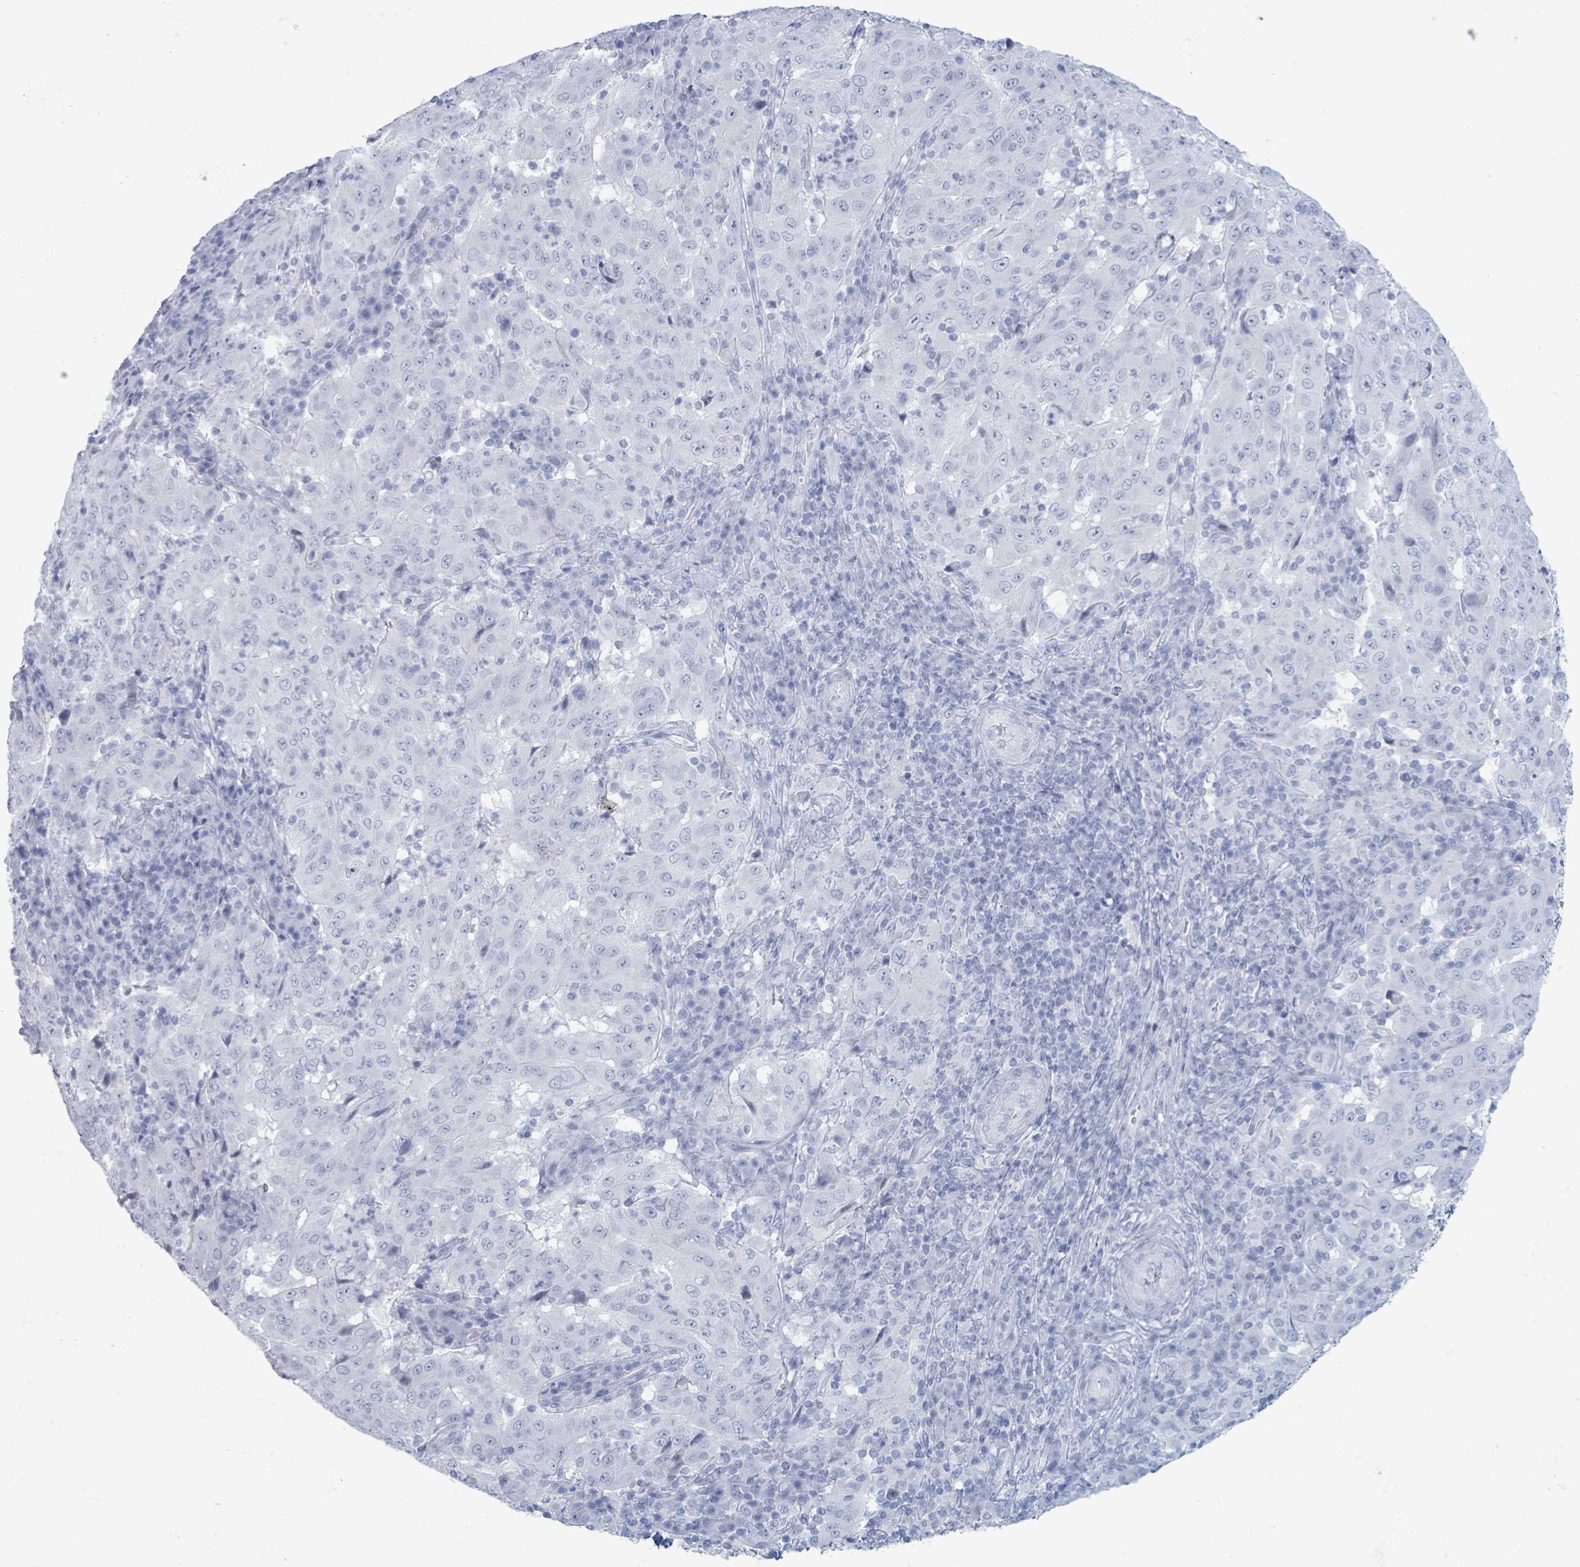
{"staining": {"intensity": "negative", "quantity": "none", "location": "none"}, "tissue": "pancreatic cancer", "cell_type": "Tumor cells", "image_type": "cancer", "snomed": [{"axis": "morphology", "description": "Adenocarcinoma, NOS"}, {"axis": "topography", "description": "Pancreas"}], "caption": "Photomicrograph shows no significant protein positivity in tumor cells of pancreatic cancer (adenocarcinoma).", "gene": "KLK4", "patient": {"sex": "male", "age": 63}}